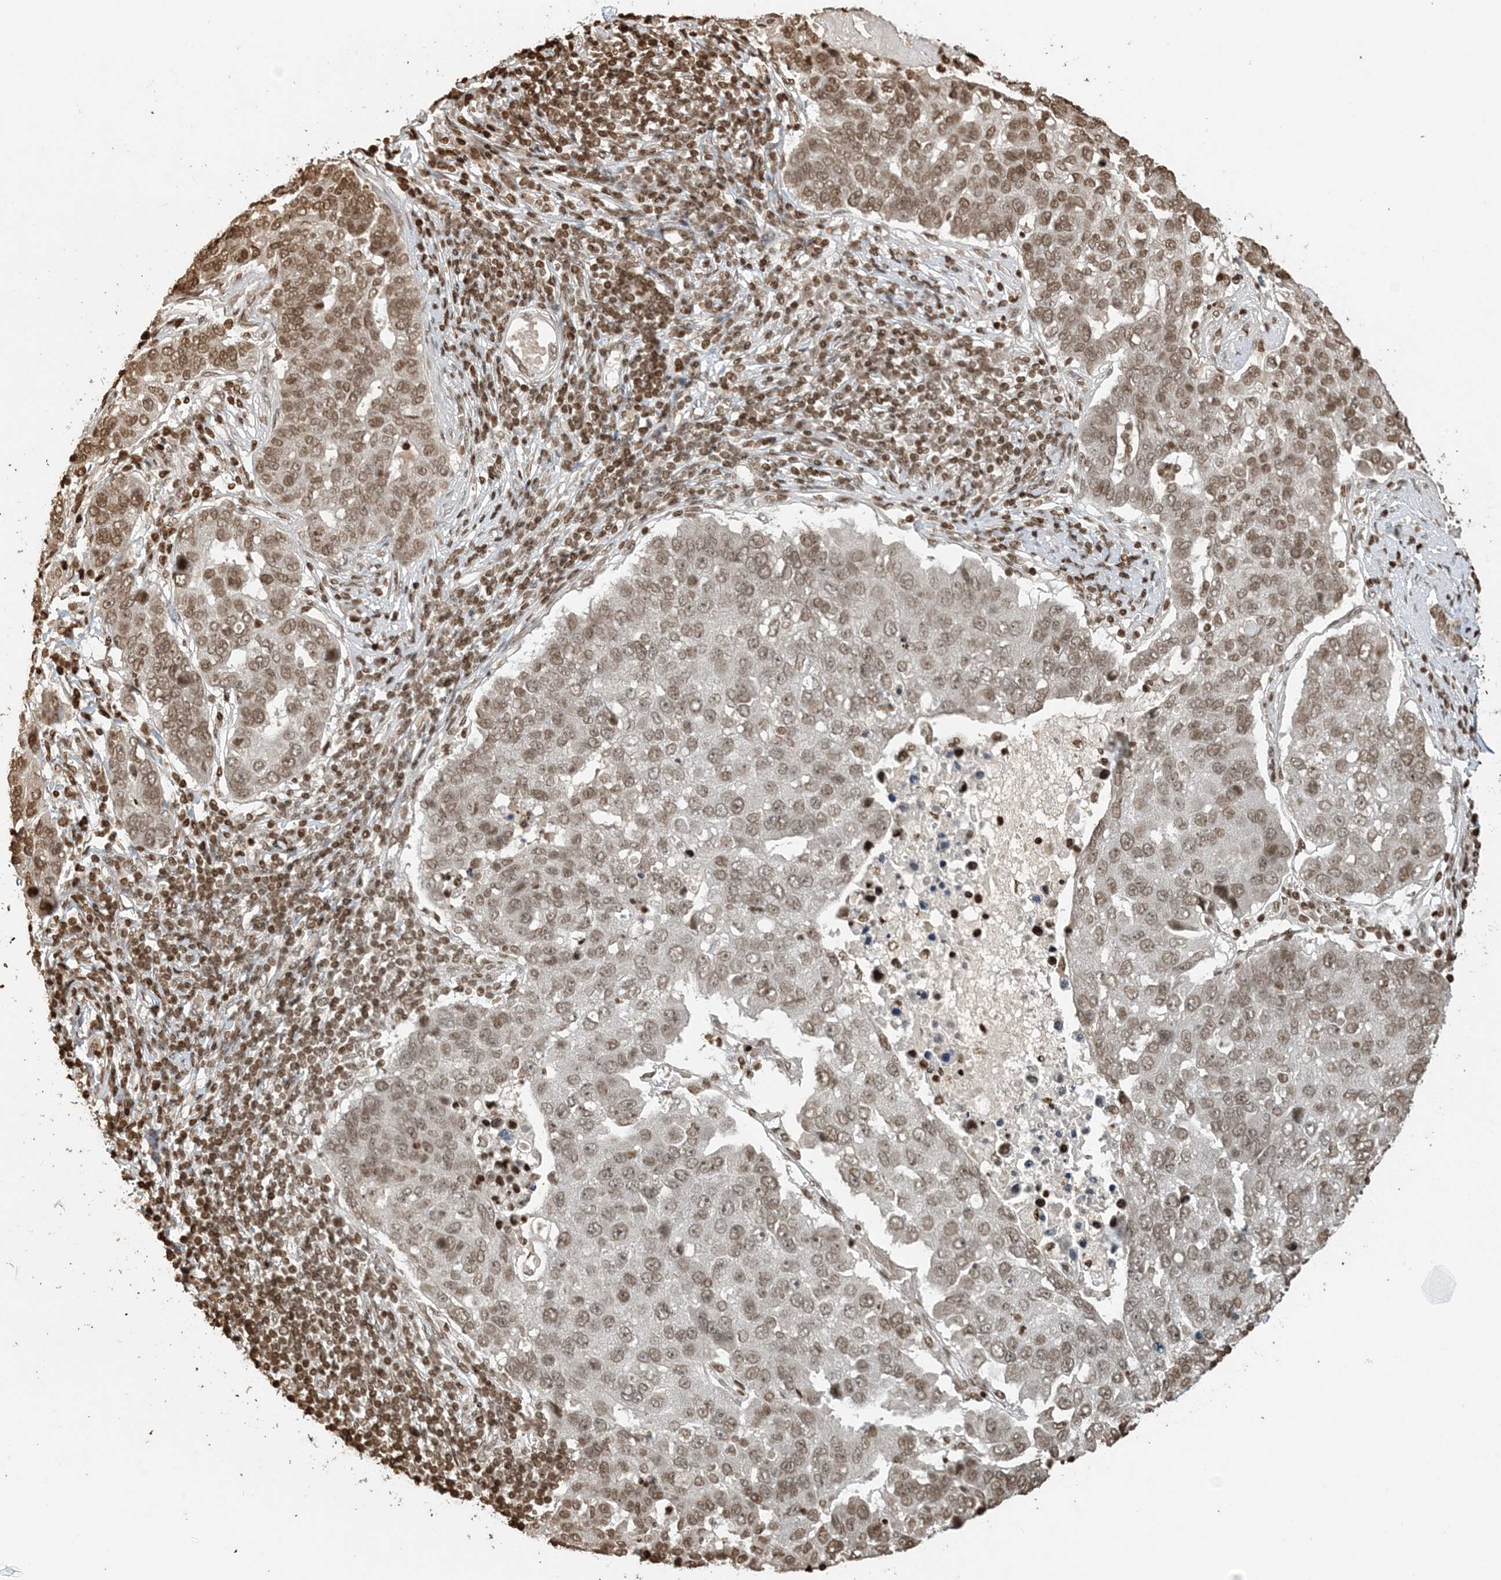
{"staining": {"intensity": "moderate", "quantity": ">75%", "location": "nuclear"}, "tissue": "pancreatic cancer", "cell_type": "Tumor cells", "image_type": "cancer", "snomed": [{"axis": "morphology", "description": "Adenocarcinoma, NOS"}, {"axis": "topography", "description": "Pancreas"}], "caption": "The histopathology image shows a brown stain indicating the presence of a protein in the nuclear of tumor cells in pancreatic cancer (adenocarcinoma).", "gene": "H3-3B", "patient": {"sex": "female", "age": 61}}